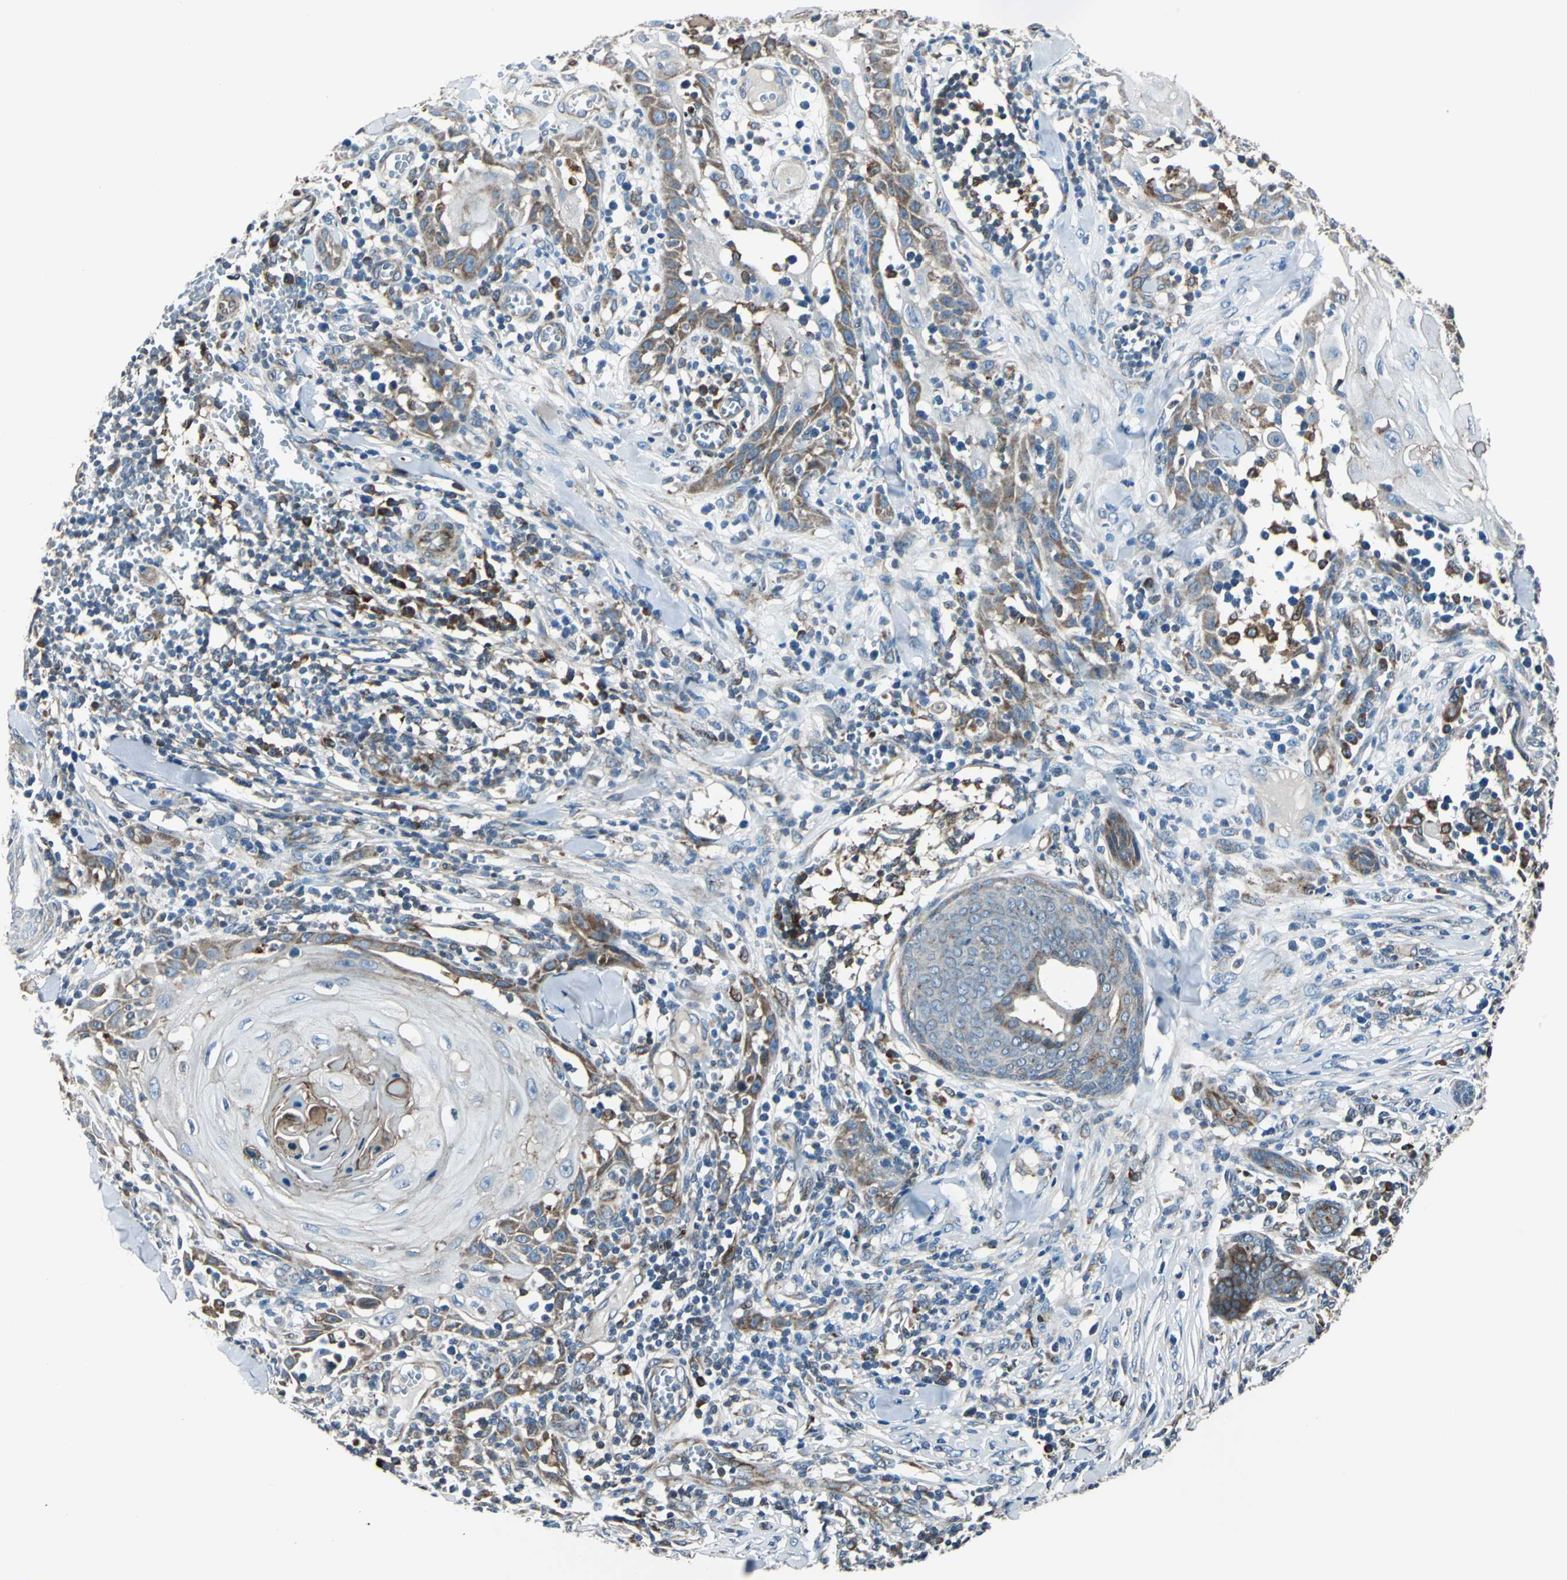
{"staining": {"intensity": "moderate", "quantity": "25%-75%", "location": "cytoplasmic/membranous"}, "tissue": "skin cancer", "cell_type": "Tumor cells", "image_type": "cancer", "snomed": [{"axis": "morphology", "description": "Squamous cell carcinoma, NOS"}, {"axis": "topography", "description": "Skin"}], "caption": "Immunohistochemistry (IHC) (DAB (3,3'-diaminobenzidine)) staining of skin cancer (squamous cell carcinoma) displays moderate cytoplasmic/membranous protein staining in approximately 25%-75% of tumor cells.", "gene": "HTATIP2", "patient": {"sex": "male", "age": 24}}